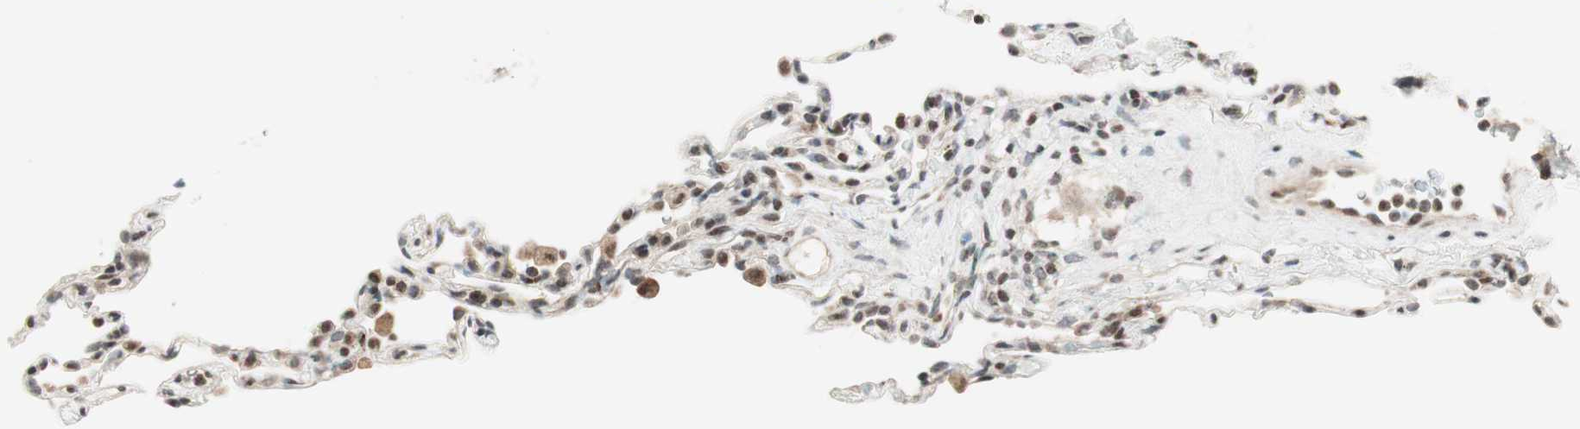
{"staining": {"intensity": "moderate", "quantity": "25%-75%", "location": "nuclear"}, "tissue": "lung", "cell_type": "Alveolar cells", "image_type": "normal", "snomed": [{"axis": "morphology", "description": "Normal tissue, NOS"}, {"axis": "topography", "description": "Lung"}], "caption": "High-magnification brightfield microscopy of unremarkable lung stained with DAB (3,3'-diaminobenzidine) (brown) and counterstained with hematoxylin (blue). alveolar cells exhibit moderate nuclear positivity is appreciated in approximately25%-75% of cells.", "gene": "TPT1", "patient": {"sex": "male", "age": 59}}